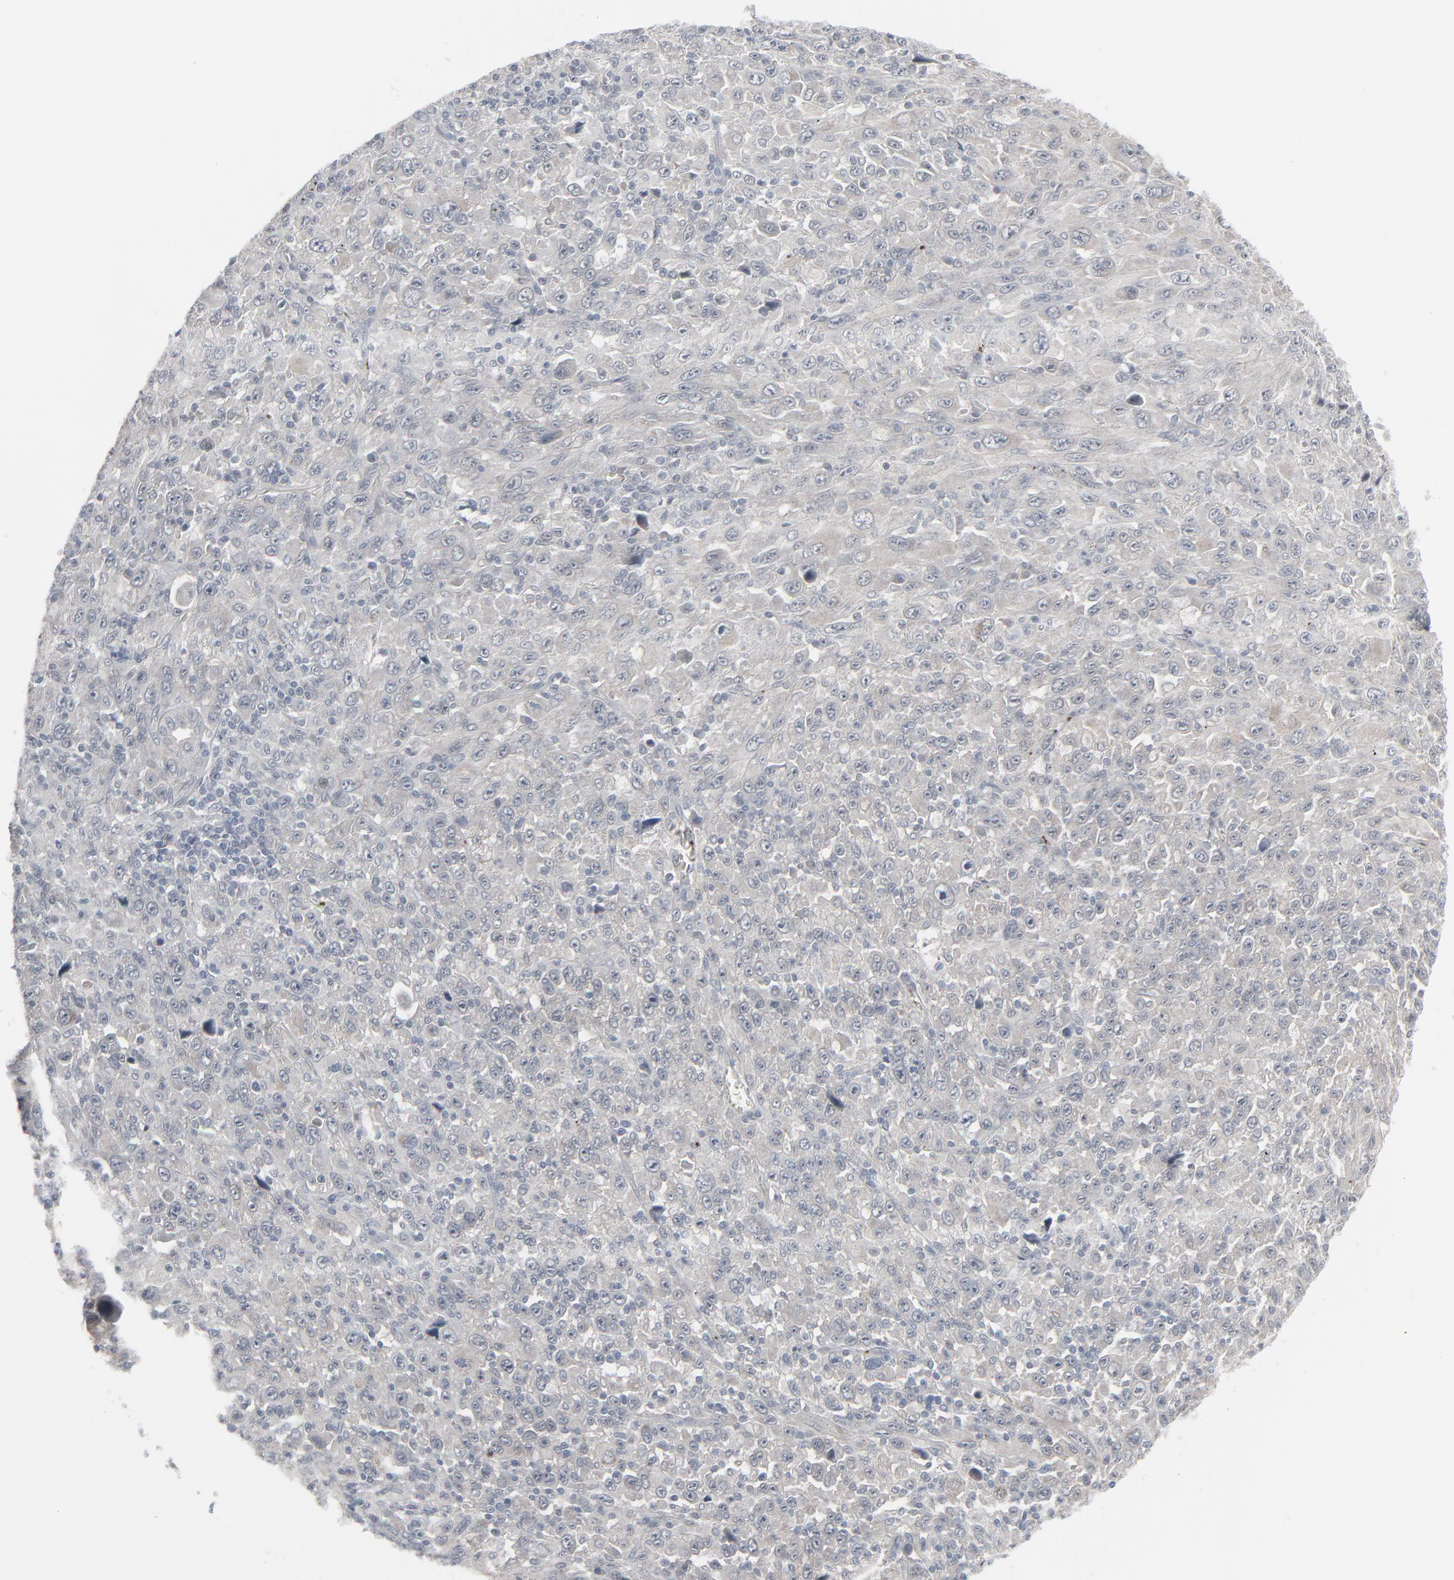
{"staining": {"intensity": "negative", "quantity": "none", "location": "none"}, "tissue": "melanoma", "cell_type": "Tumor cells", "image_type": "cancer", "snomed": [{"axis": "morphology", "description": "Malignant melanoma, Metastatic site"}, {"axis": "topography", "description": "Skin"}], "caption": "Tumor cells are negative for protein expression in human melanoma.", "gene": "NEUROD1", "patient": {"sex": "female", "age": 56}}